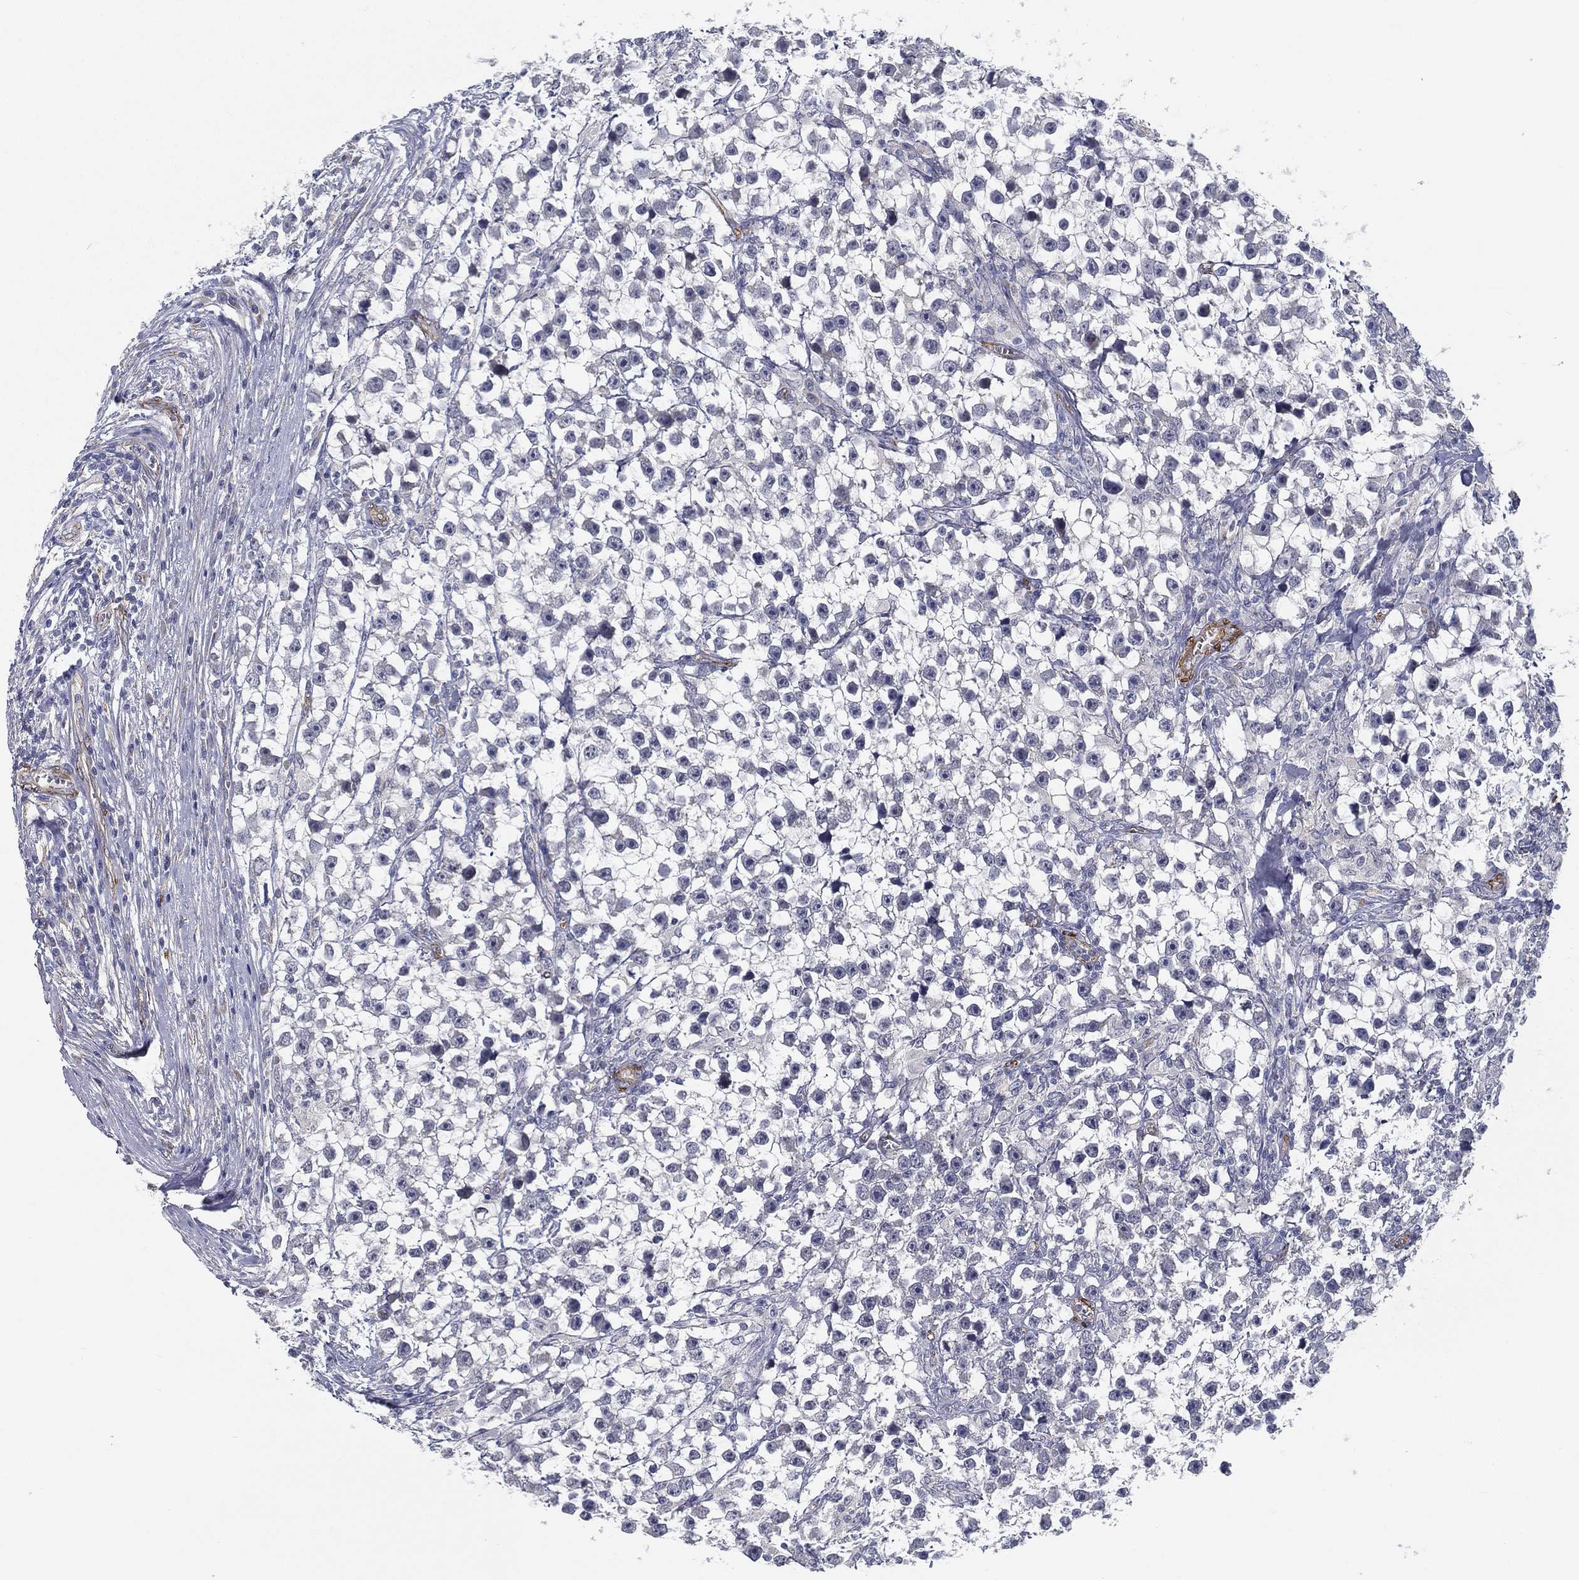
{"staining": {"intensity": "negative", "quantity": "none", "location": "none"}, "tissue": "testis cancer", "cell_type": "Tumor cells", "image_type": "cancer", "snomed": [{"axis": "morphology", "description": "Seminoma, NOS"}, {"axis": "topography", "description": "Testis"}], "caption": "There is no significant expression in tumor cells of seminoma (testis). (DAB IHC, high magnification).", "gene": "LRRC56", "patient": {"sex": "male", "age": 59}}